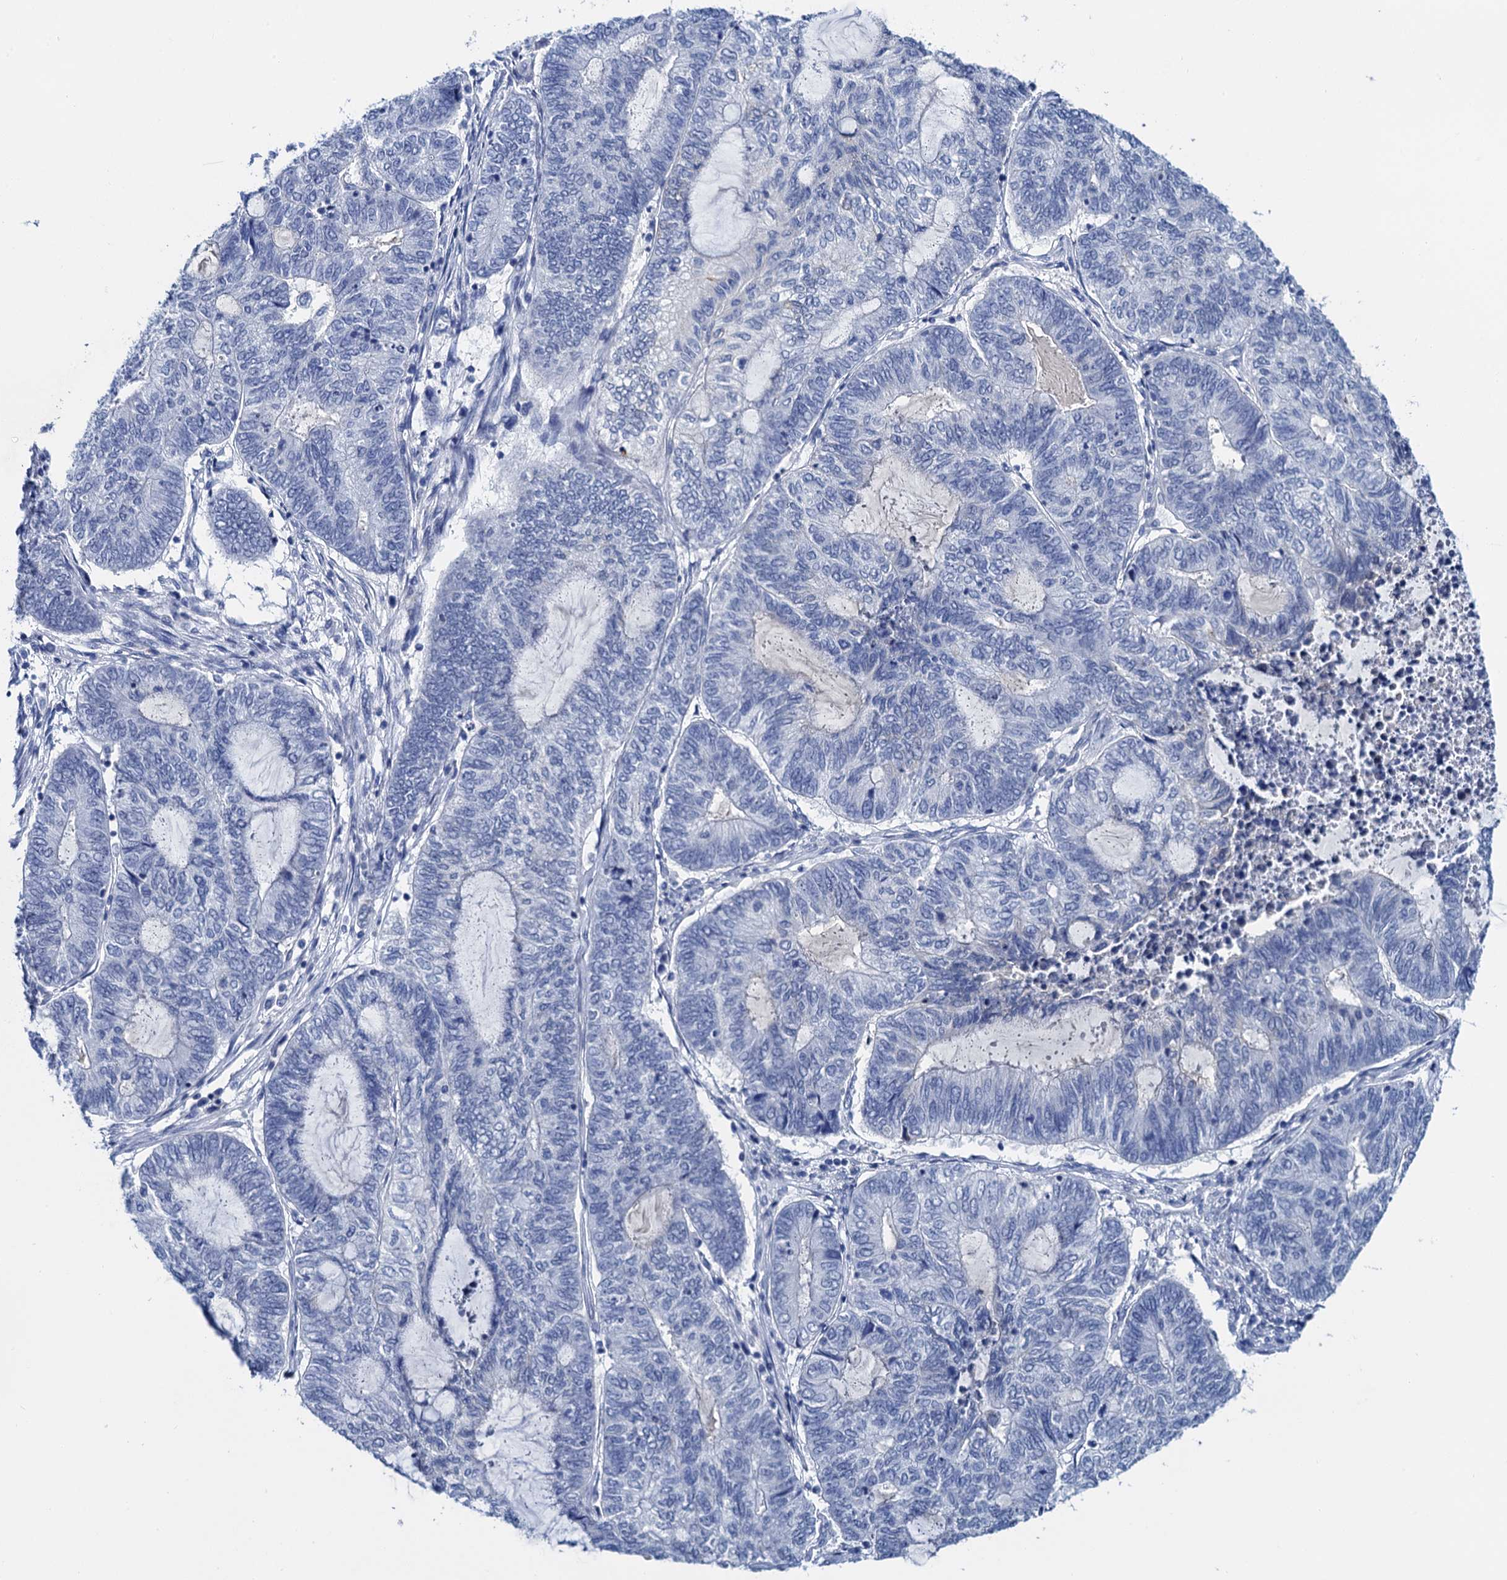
{"staining": {"intensity": "negative", "quantity": "none", "location": "none"}, "tissue": "endometrial cancer", "cell_type": "Tumor cells", "image_type": "cancer", "snomed": [{"axis": "morphology", "description": "Adenocarcinoma, NOS"}, {"axis": "topography", "description": "Uterus"}, {"axis": "topography", "description": "Endometrium"}], "caption": "Histopathology image shows no significant protein expression in tumor cells of endometrial cancer (adenocarcinoma).", "gene": "LYPD3", "patient": {"sex": "female", "age": 70}}